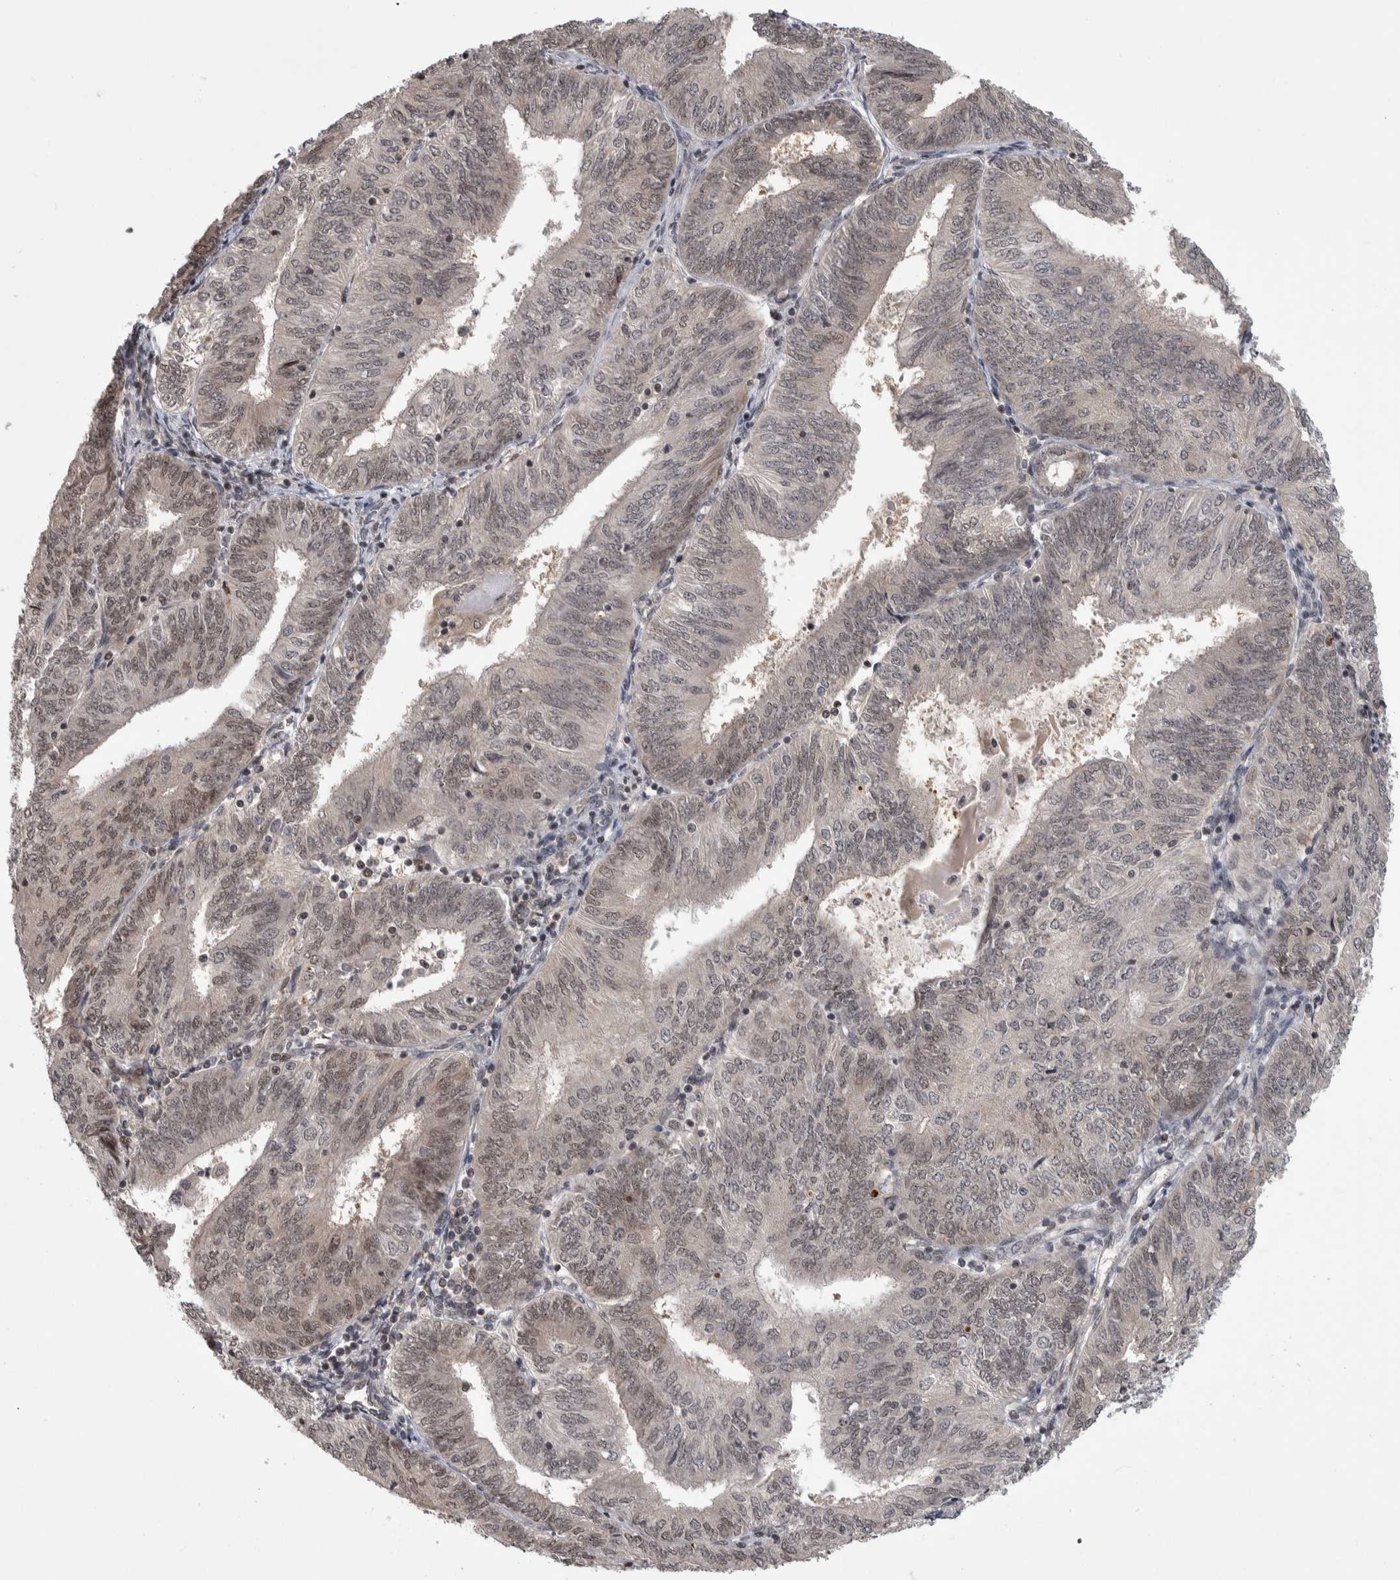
{"staining": {"intensity": "weak", "quantity": "25%-75%", "location": "nuclear"}, "tissue": "endometrial cancer", "cell_type": "Tumor cells", "image_type": "cancer", "snomed": [{"axis": "morphology", "description": "Adenocarcinoma, NOS"}, {"axis": "topography", "description": "Endometrium"}], "caption": "IHC micrograph of neoplastic tissue: endometrial adenocarcinoma stained using immunohistochemistry (IHC) exhibits low levels of weak protein expression localized specifically in the nuclear of tumor cells, appearing as a nuclear brown color.", "gene": "ZSCAN21", "patient": {"sex": "female", "age": 58}}